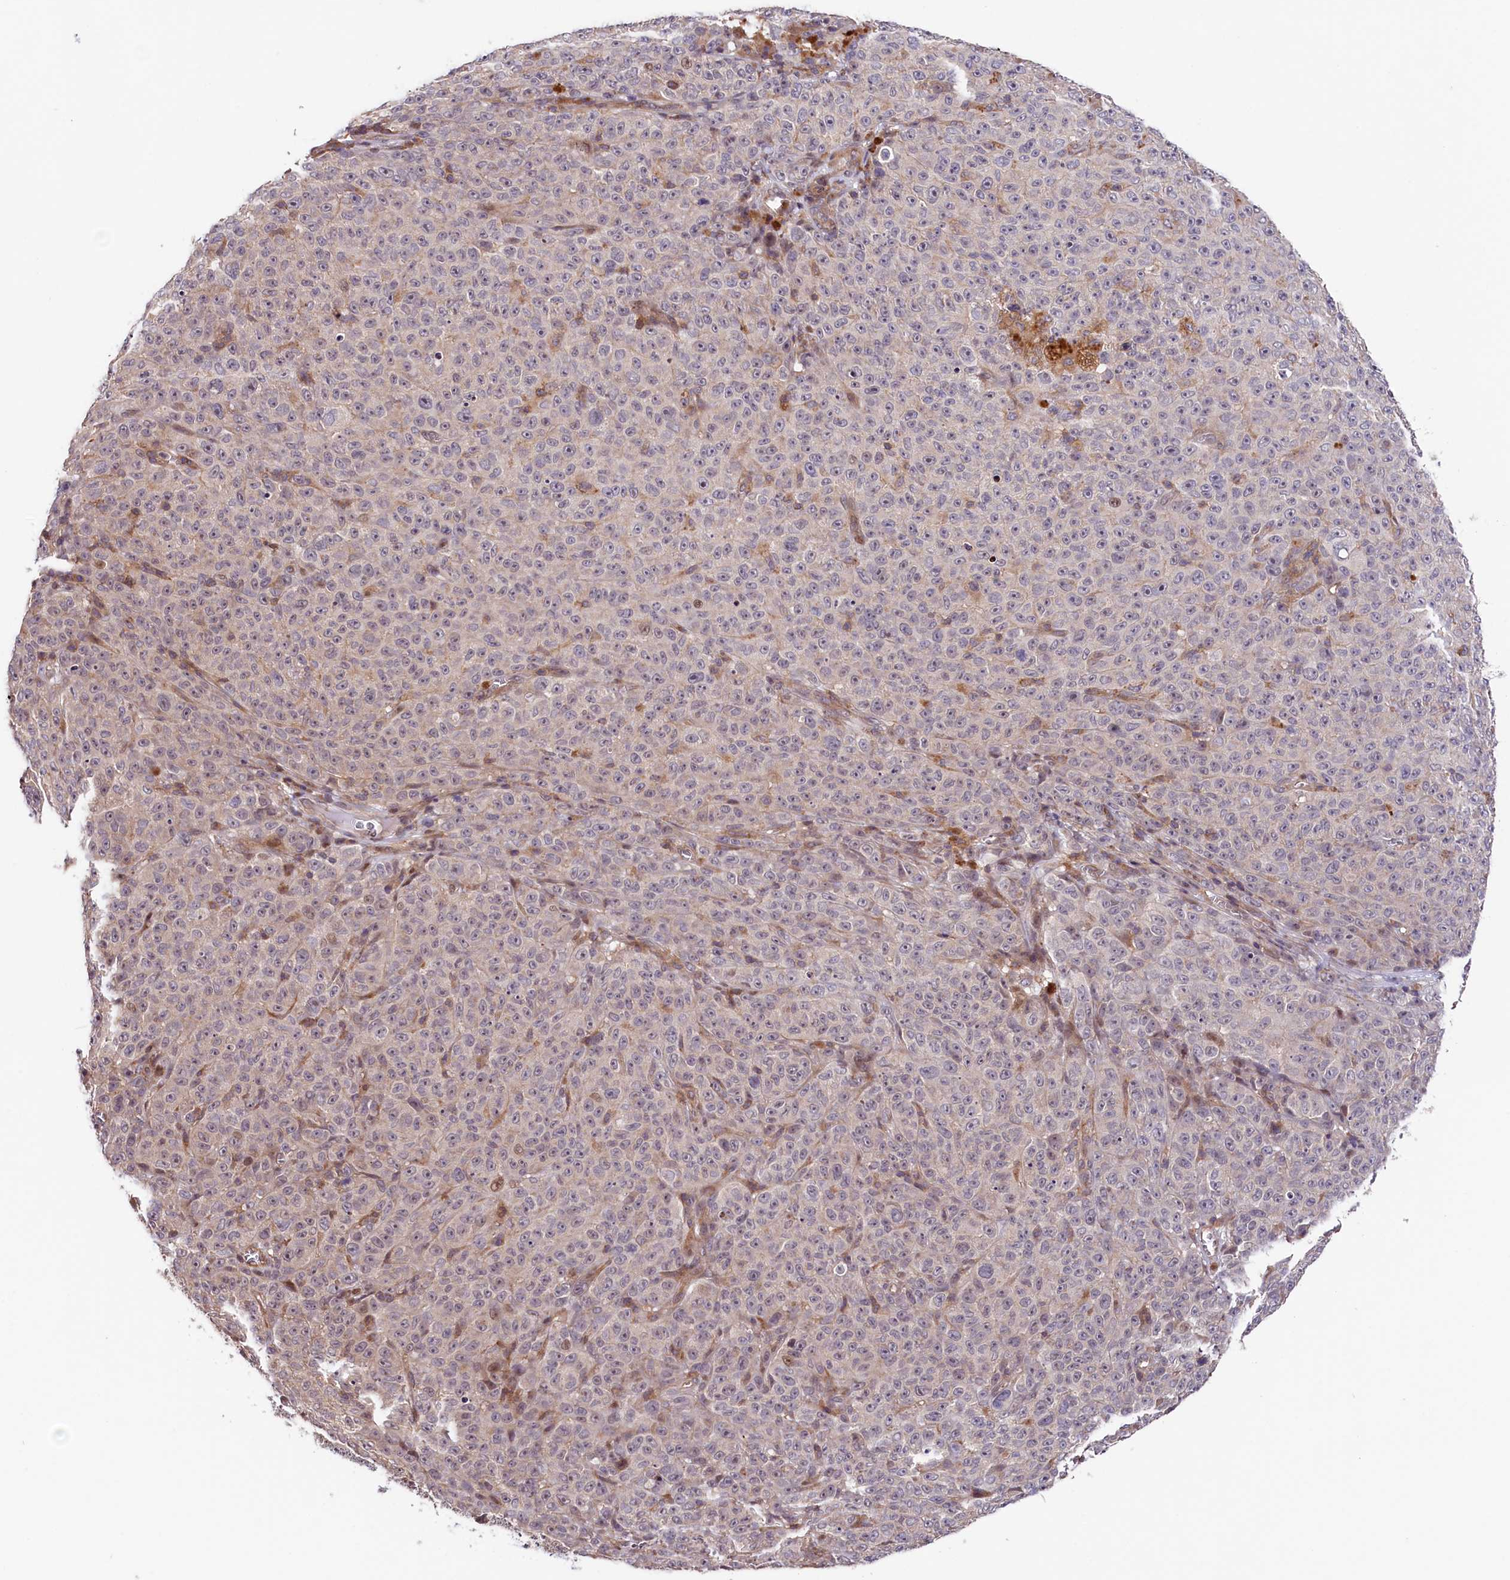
{"staining": {"intensity": "negative", "quantity": "none", "location": "none"}, "tissue": "melanoma", "cell_type": "Tumor cells", "image_type": "cancer", "snomed": [{"axis": "morphology", "description": "Malignant melanoma, NOS"}, {"axis": "topography", "description": "Skin"}], "caption": "Protein analysis of malignant melanoma reveals no significant expression in tumor cells.", "gene": "CACNA1H", "patient": {"sex": "female", "age": 82}}